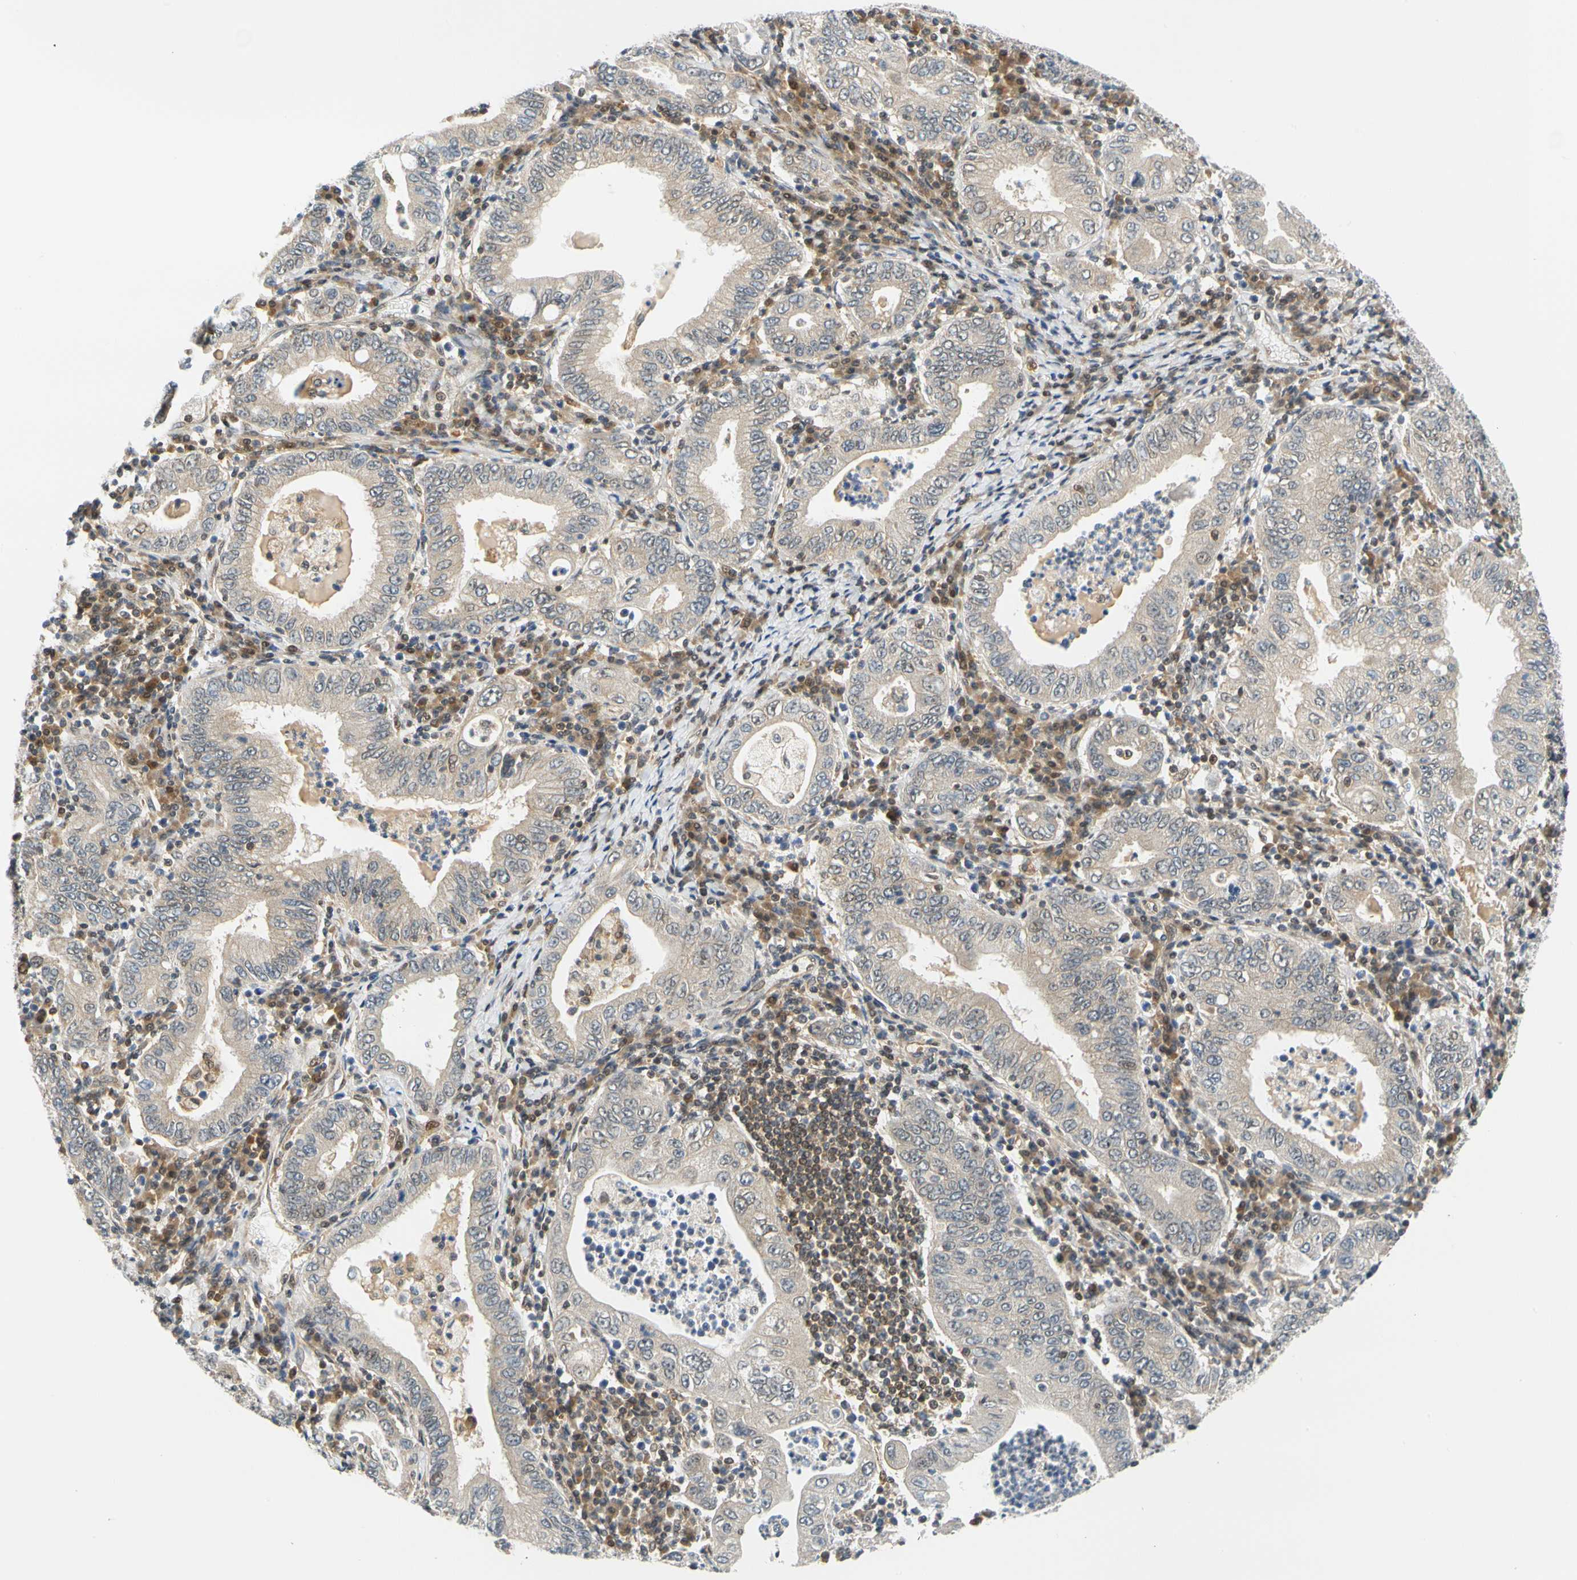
{"staining": {"intensity": "negative", "quantity": "none", "location": "none"}, "tissue": "stomach cancer", "cell_type": "Tumor cells", "image_type": "cancer", "snomed": [{"axis": "morphology", "description": "Normal tissue, NOS"}, {"axis": "morphology", "description": "Adenocarcinoma, NOS"}, {"axis": "topography", "description": "Esophagus"}, {"axis": "topography", "description": "Stomach, upper"}, {"axis": "topography", "description": "Peripheral nerve tissue"}], "caption": "IHC histopathology image of human stomach cancer stained for a protein (brown), which shows no staining in tumor cells.", "gene": "MAPK9", "patient": {"sex": "male", "age": 62}}